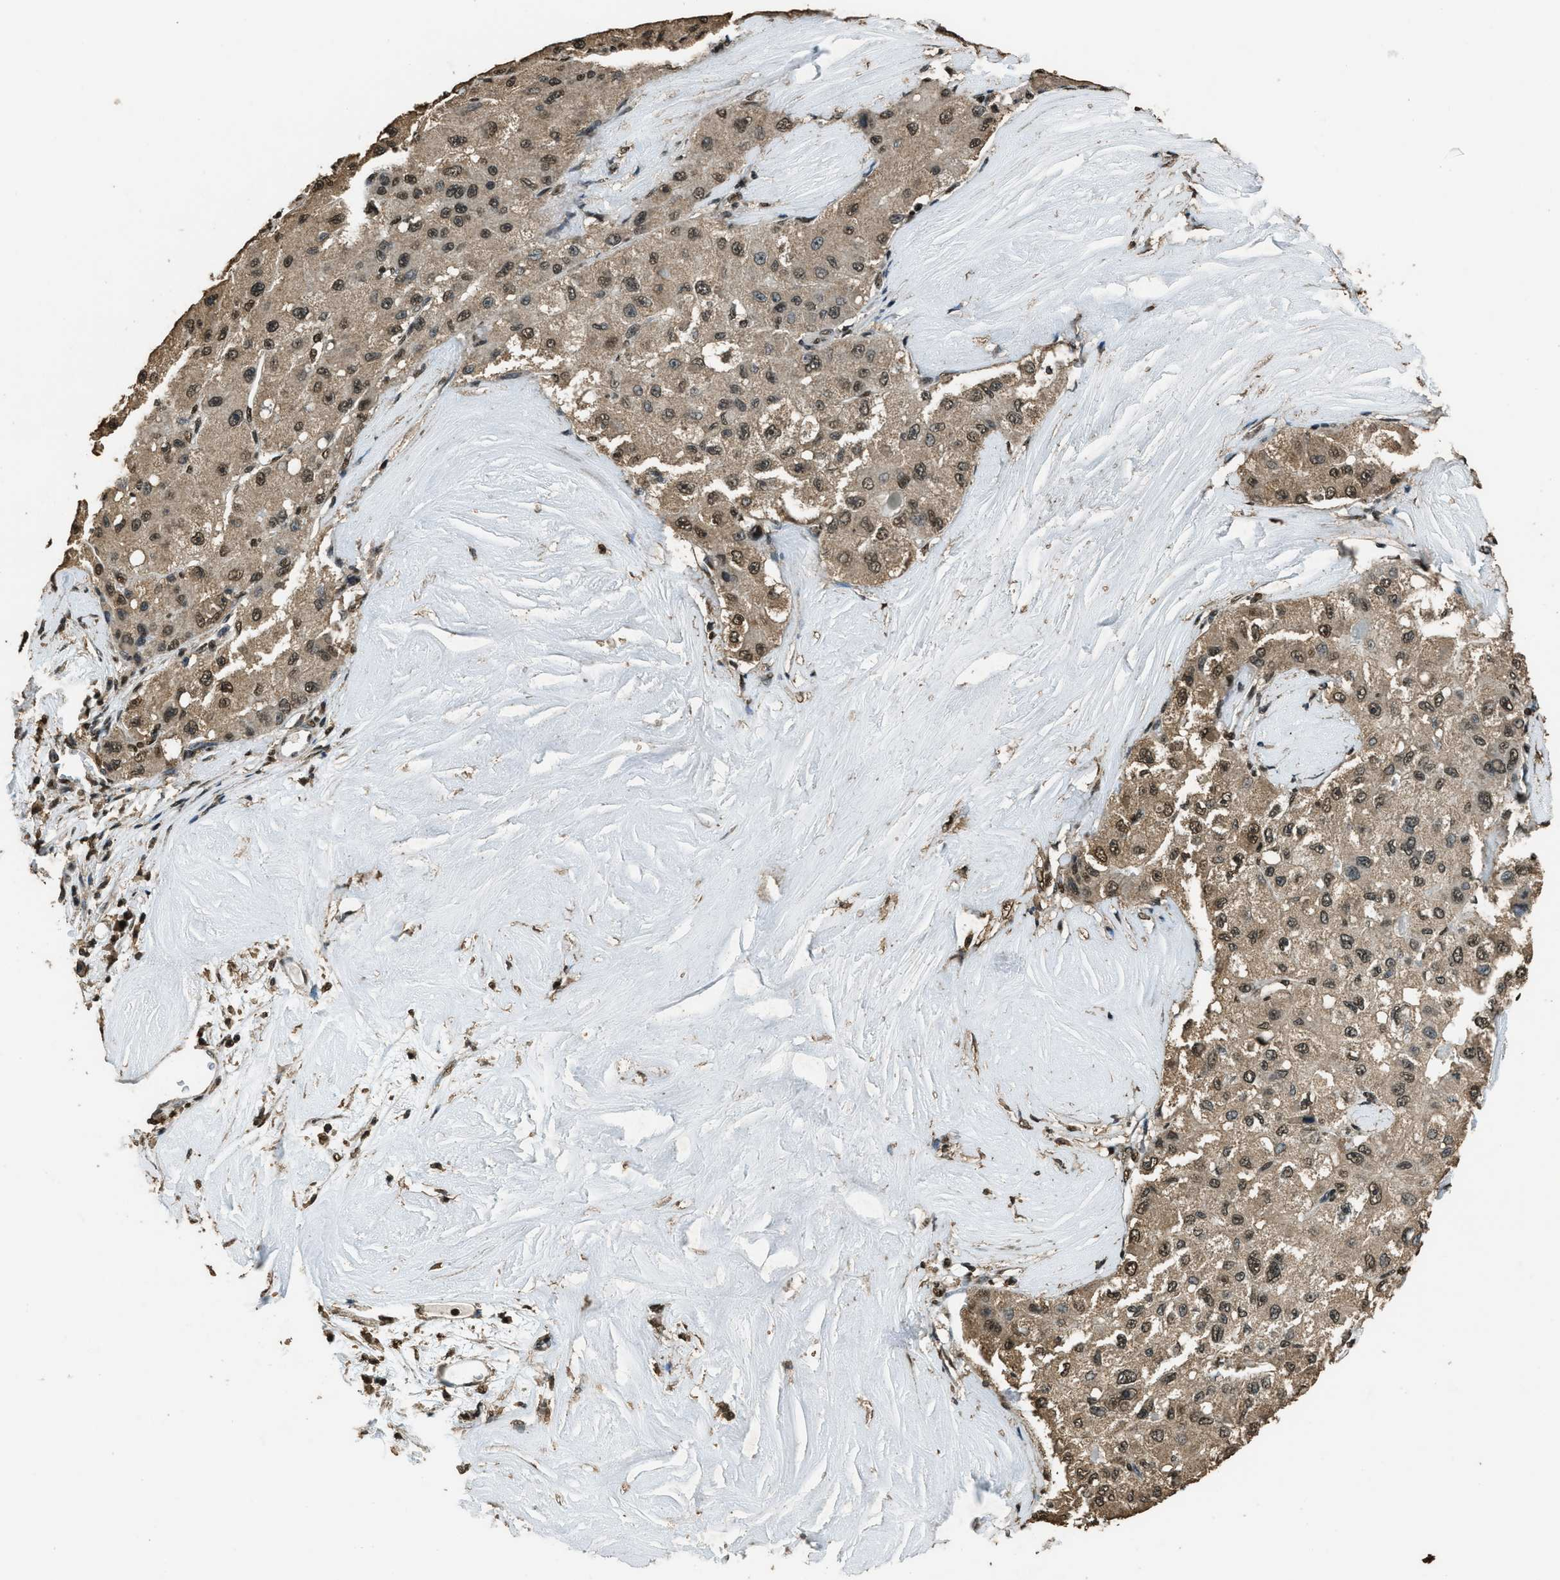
{"staining": {"intensity": "moderate", "quantity": ">75%", "location": "nuclear"}, "tissue": "liver cancer", "cell_type": "Tumor cells", "image_type": "cancer", "snomed": [{"axis": "morphology", "description": "Carcinoma, Hepatocellular, NOS"}, {"axis": "topography", "description": "Liver"}], "caption": "Immunohistochemical staining of liver cancer demonstrates moderate nuclear protein staining in approximately >75% of tumor cells.", "gene": "MYB", "patient": {"sex": "male", "age": 80}}